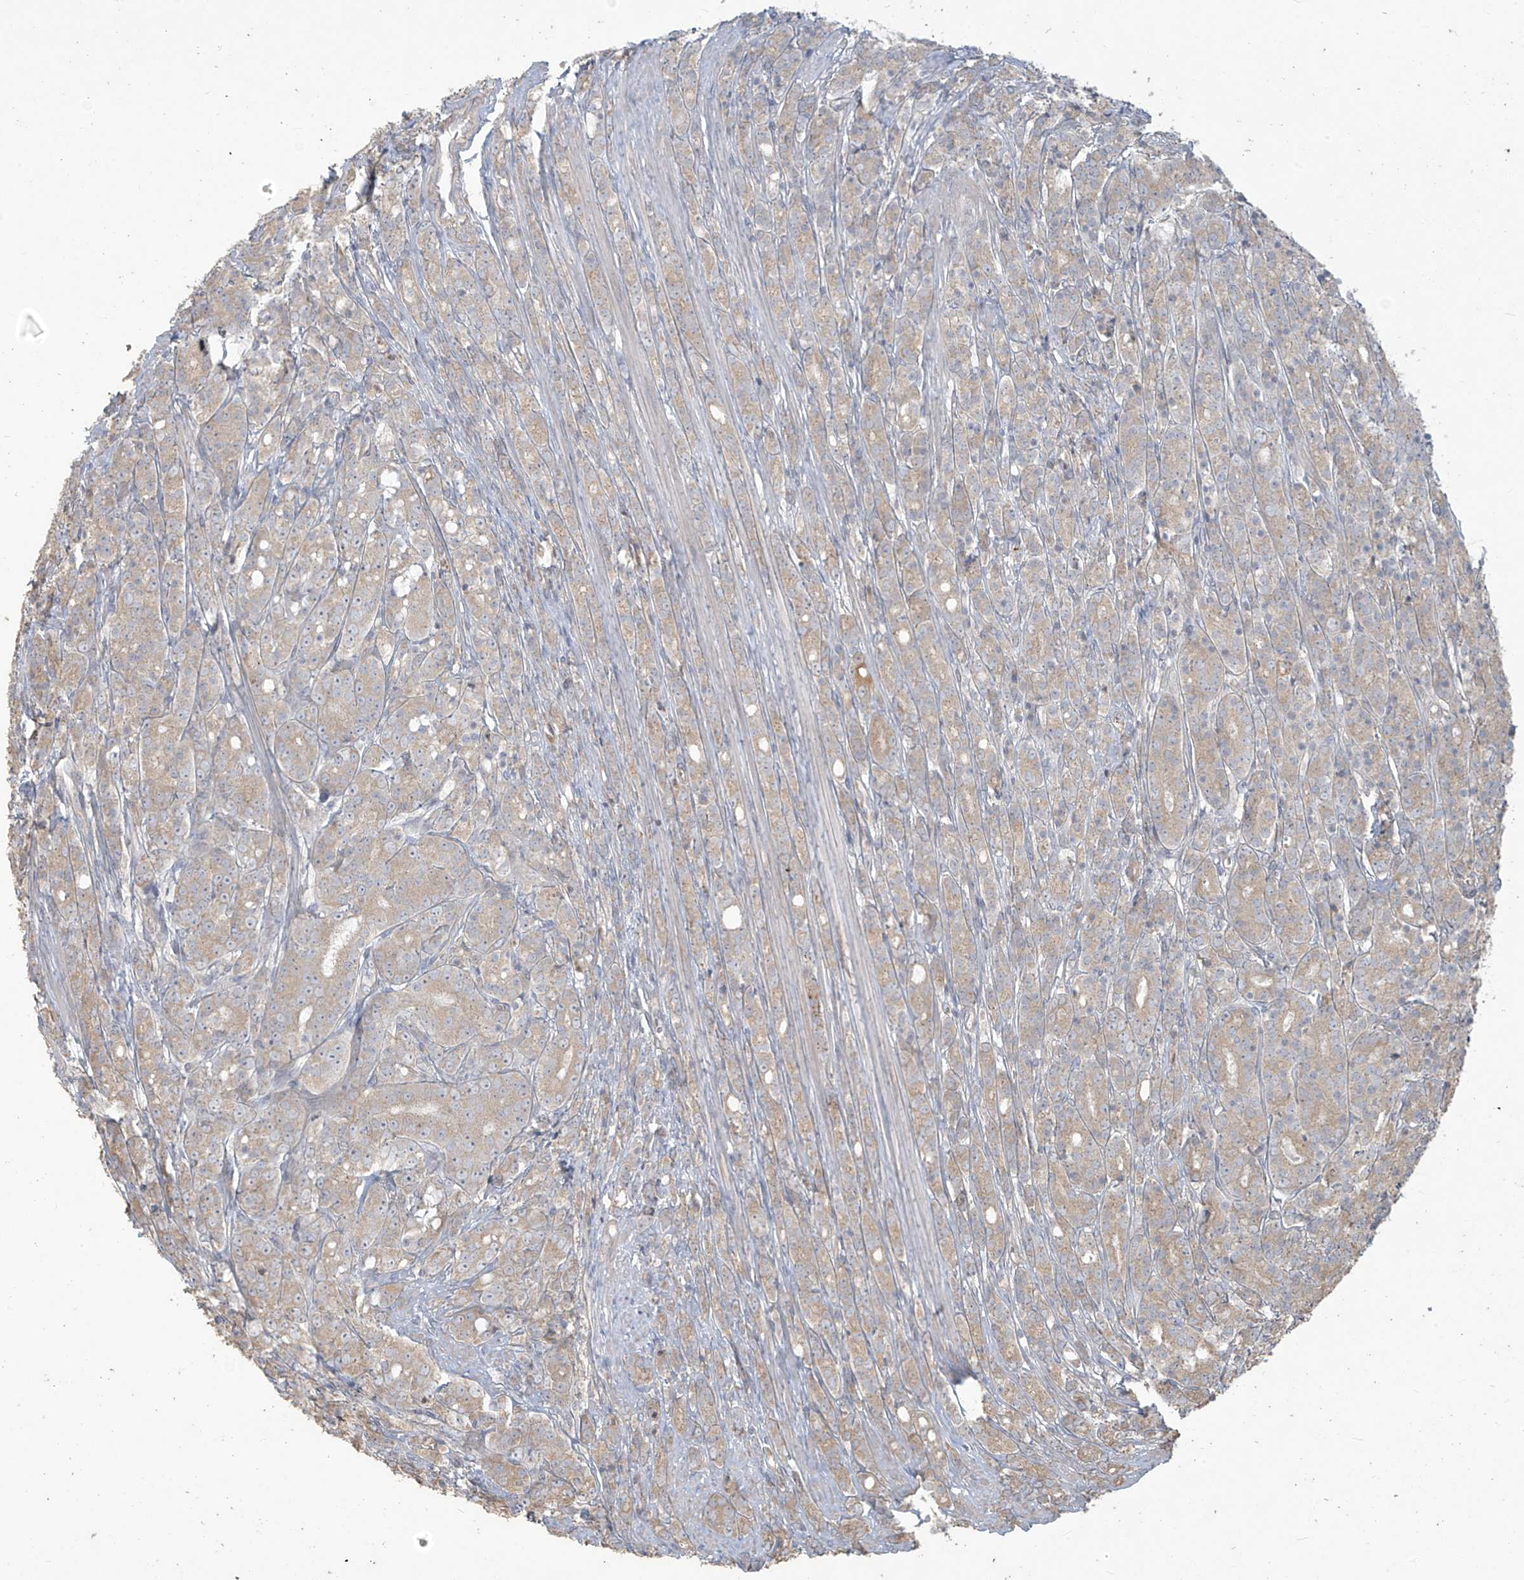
{"staining": {"intensity": "weak", "quantity": "25%-75%", "location": "cytoplasmic/membranous"}, "tissue": "prostate cancer", "cell_type": "Tumor cells", "image_type": "cancer", "snomed": [{"axis": "morphology", "description": "Adenocarcinoma, High grade"}, {"axis": "topography", "description": "Prostate"}], "caption": "Tumor cells exhibit weak cytoplasmic/membranous expression in approximately 25%-75% of cells in high-grade adenocarcinoma (prostate). (IHC, brightfield microscopy, high magnification).", "gene": "MAGIX", "patient": {"sex": "male", "age": 62}}